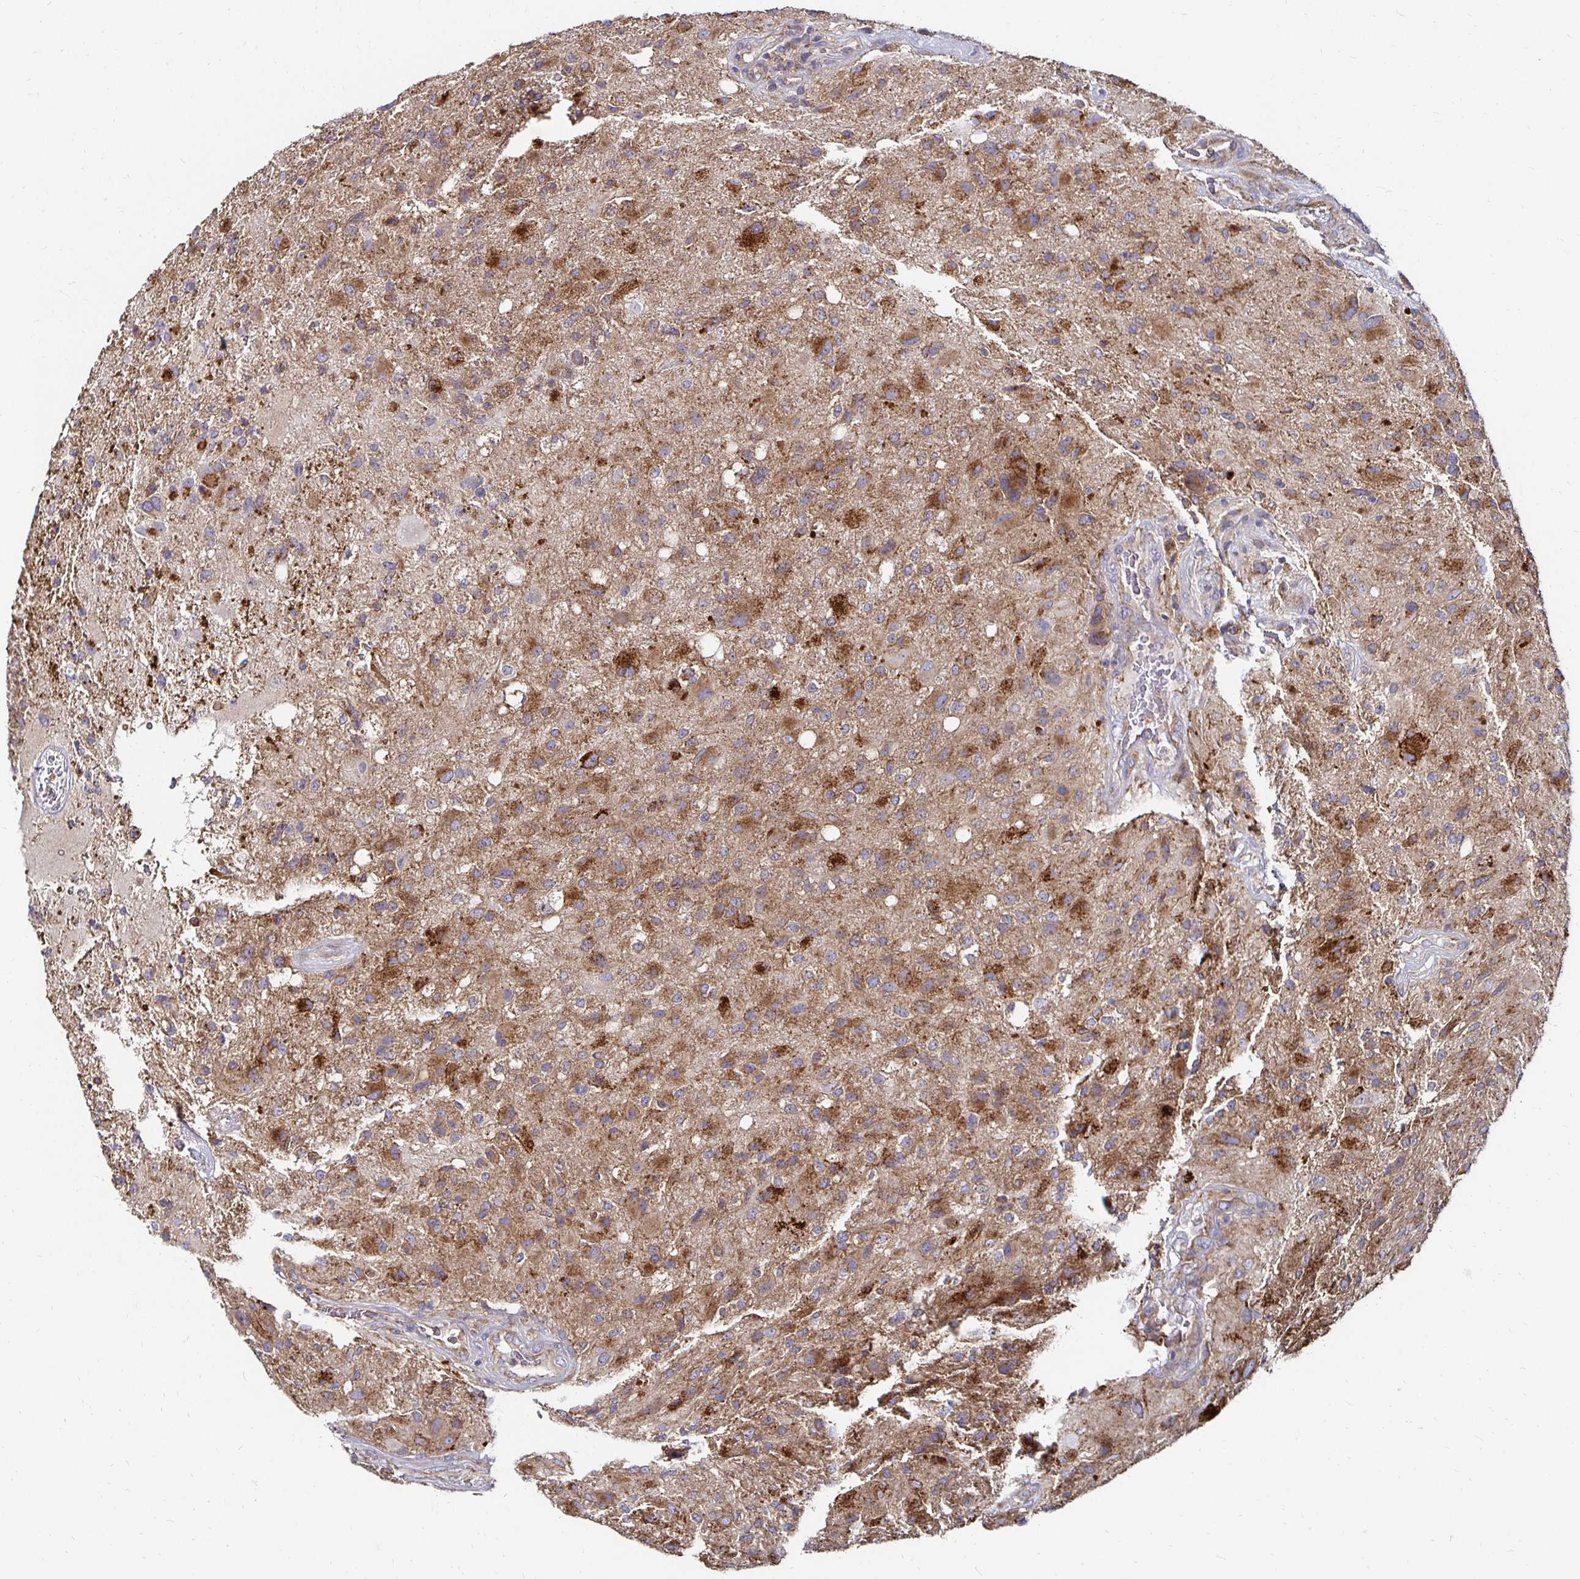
{"staining": {"intensity": "moderate", "quantity": ">75%", "location": "cytoplasmic/membranous"}, "tissue": "glioma", "cell_type": "Tumor cells", "image_type": "cancer", "snomed": [{"axis": "morphology", "description": "Glioma, malignant, High grade"}, {"axis": "topography", "description": "Brain"}], "caption": "Protein staining displays moderate cytoplasmic/membranous expression in about >75% of tumor cells in malignant glioma (high-grade).", "gene": "NCSTN", "patient": {"sex": "male", "age": 53}}